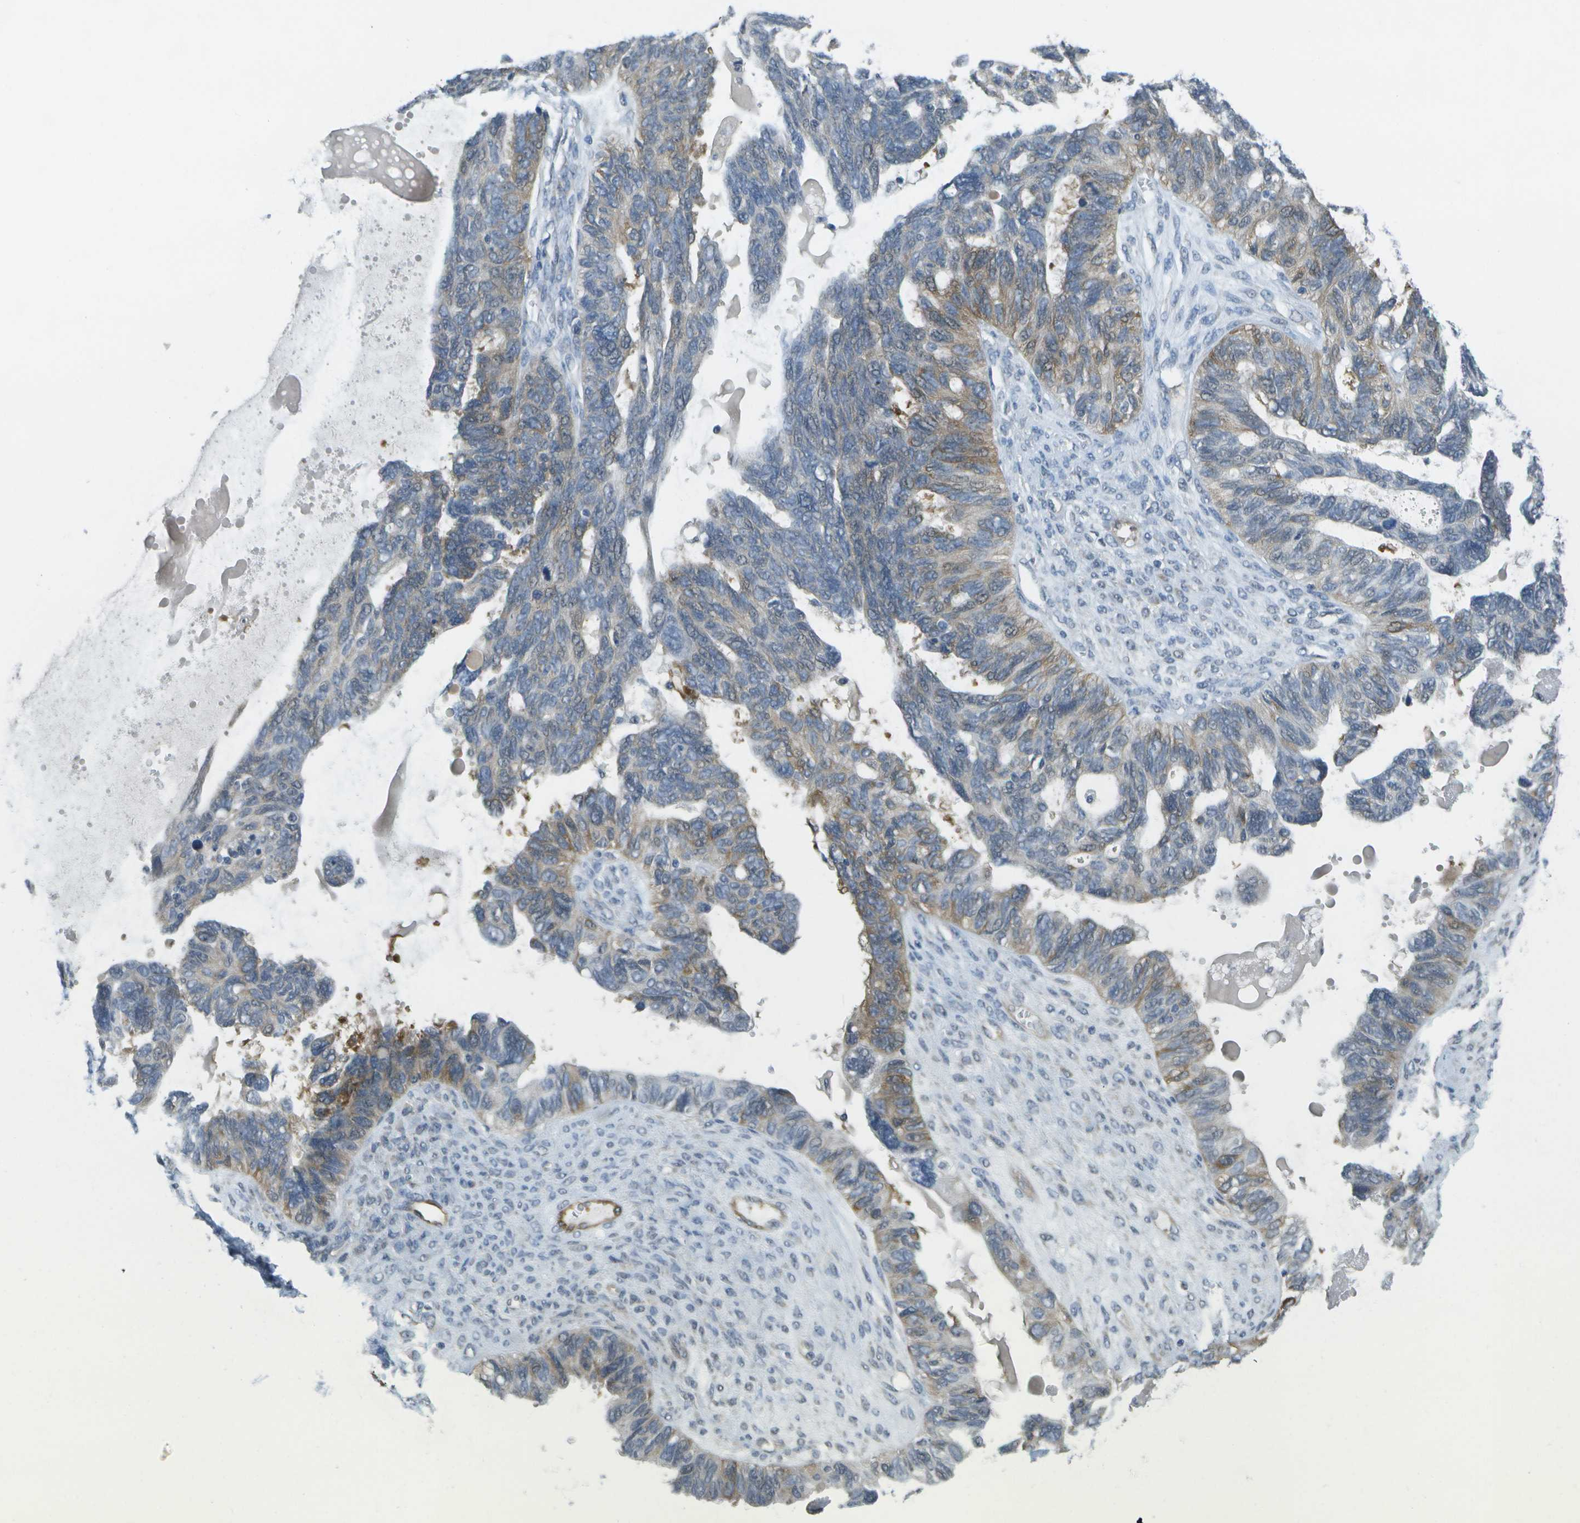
{"staining": {"intensity": "moderate", "quantity": "<25%", "location": "cytoplasmic/membranous"}, "tissue": "ovarian cancer", "cell_type": "Tumor cells", "image_type": "cancer", "snomed": [{"axis": "morphology", "description": "Cystadenocarcinoma, serous, NOS"}, {"axis": "topography", "description": "Ovary"}], "caption": "Ovarian cancer stained with a protein marker displays moderate staining in tumor cells.", "gene": "MARCHF8", "patient": {"sex": "female", "age": 79}}